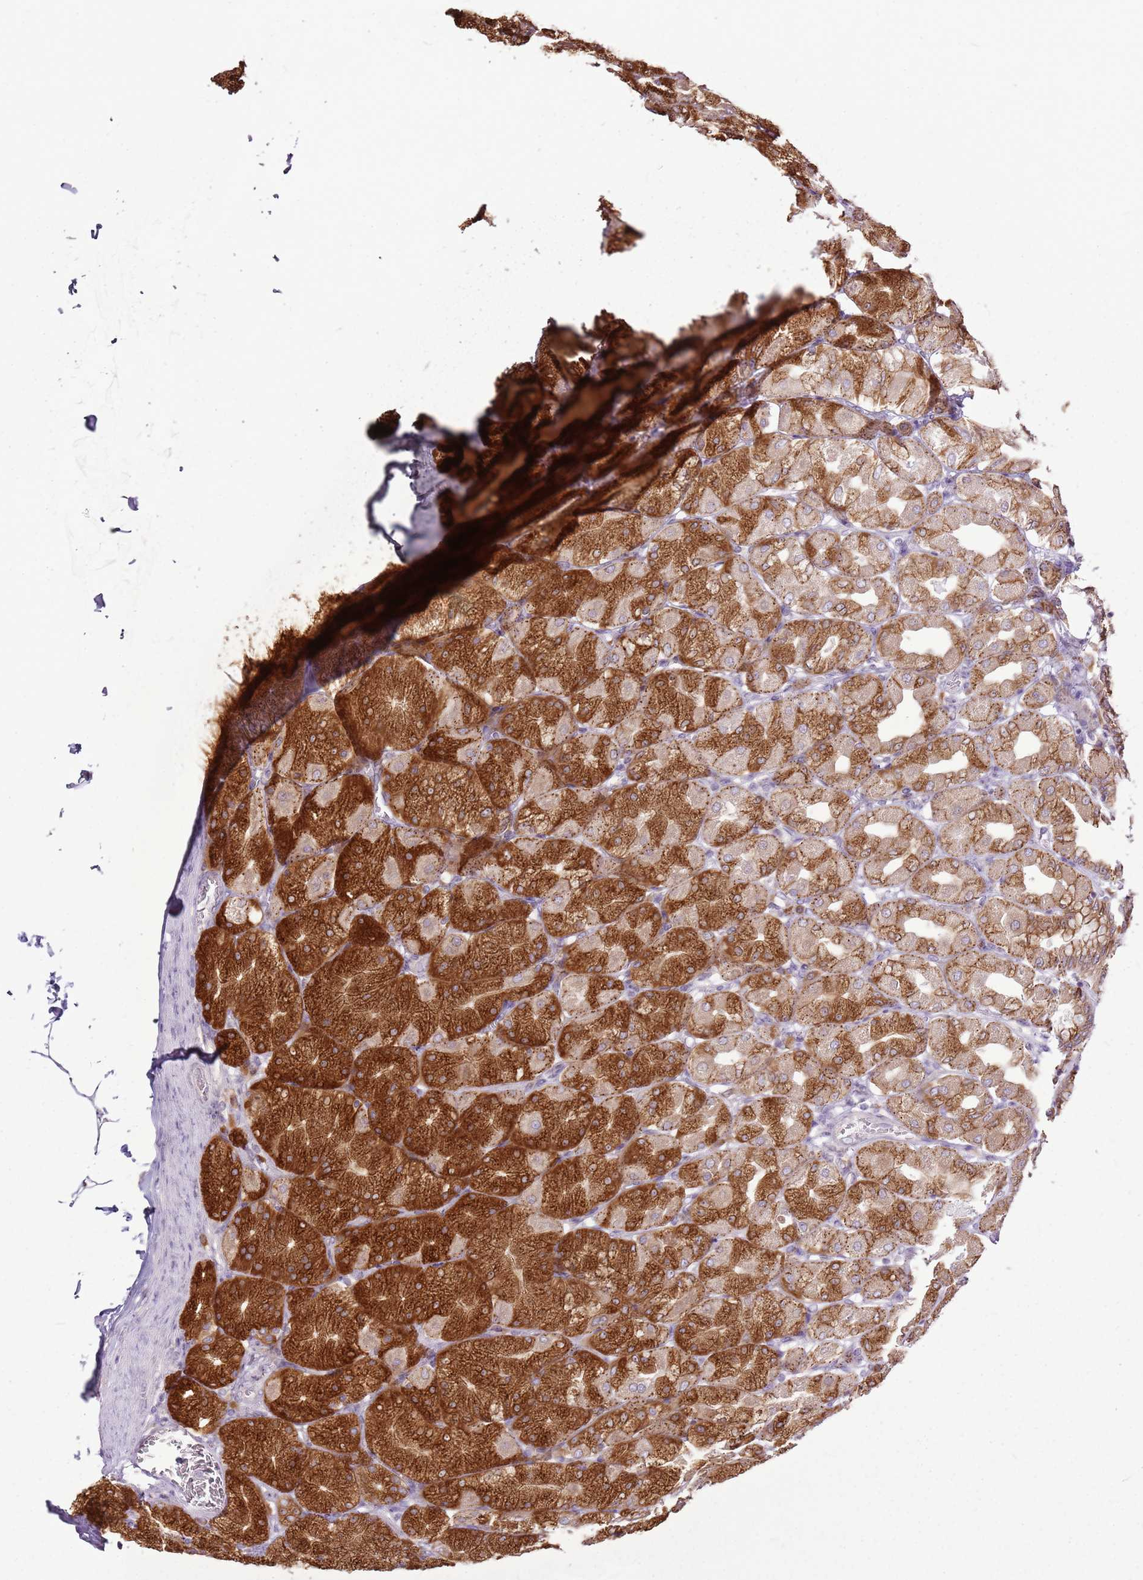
{"staining": {"intensity": "strong", "quantity": ">75%", "location": "cytoplasmic/membranous"}, "tissue": "stomach", "cell_type": "Glandular cells", "image_type": "normal", "snomed": [{"axis": "morphology", "description": "Normal tissue, NOS"}, {"axis": "topography", "description": "Stomach, upper"}], "caption": "An immunohistochemistry photomicrograph of unremarkable tissue is shown. Protein staining in brown labels strong cytoplasmic/membranous positivity in stomach within glandular cells. (DAB (3,3'-diaminobenzidine) IHC, brown staining for protein, blue staining for nuclei).", "gene": "TMED10", "patient": {"sex": "female", "age": 56}}